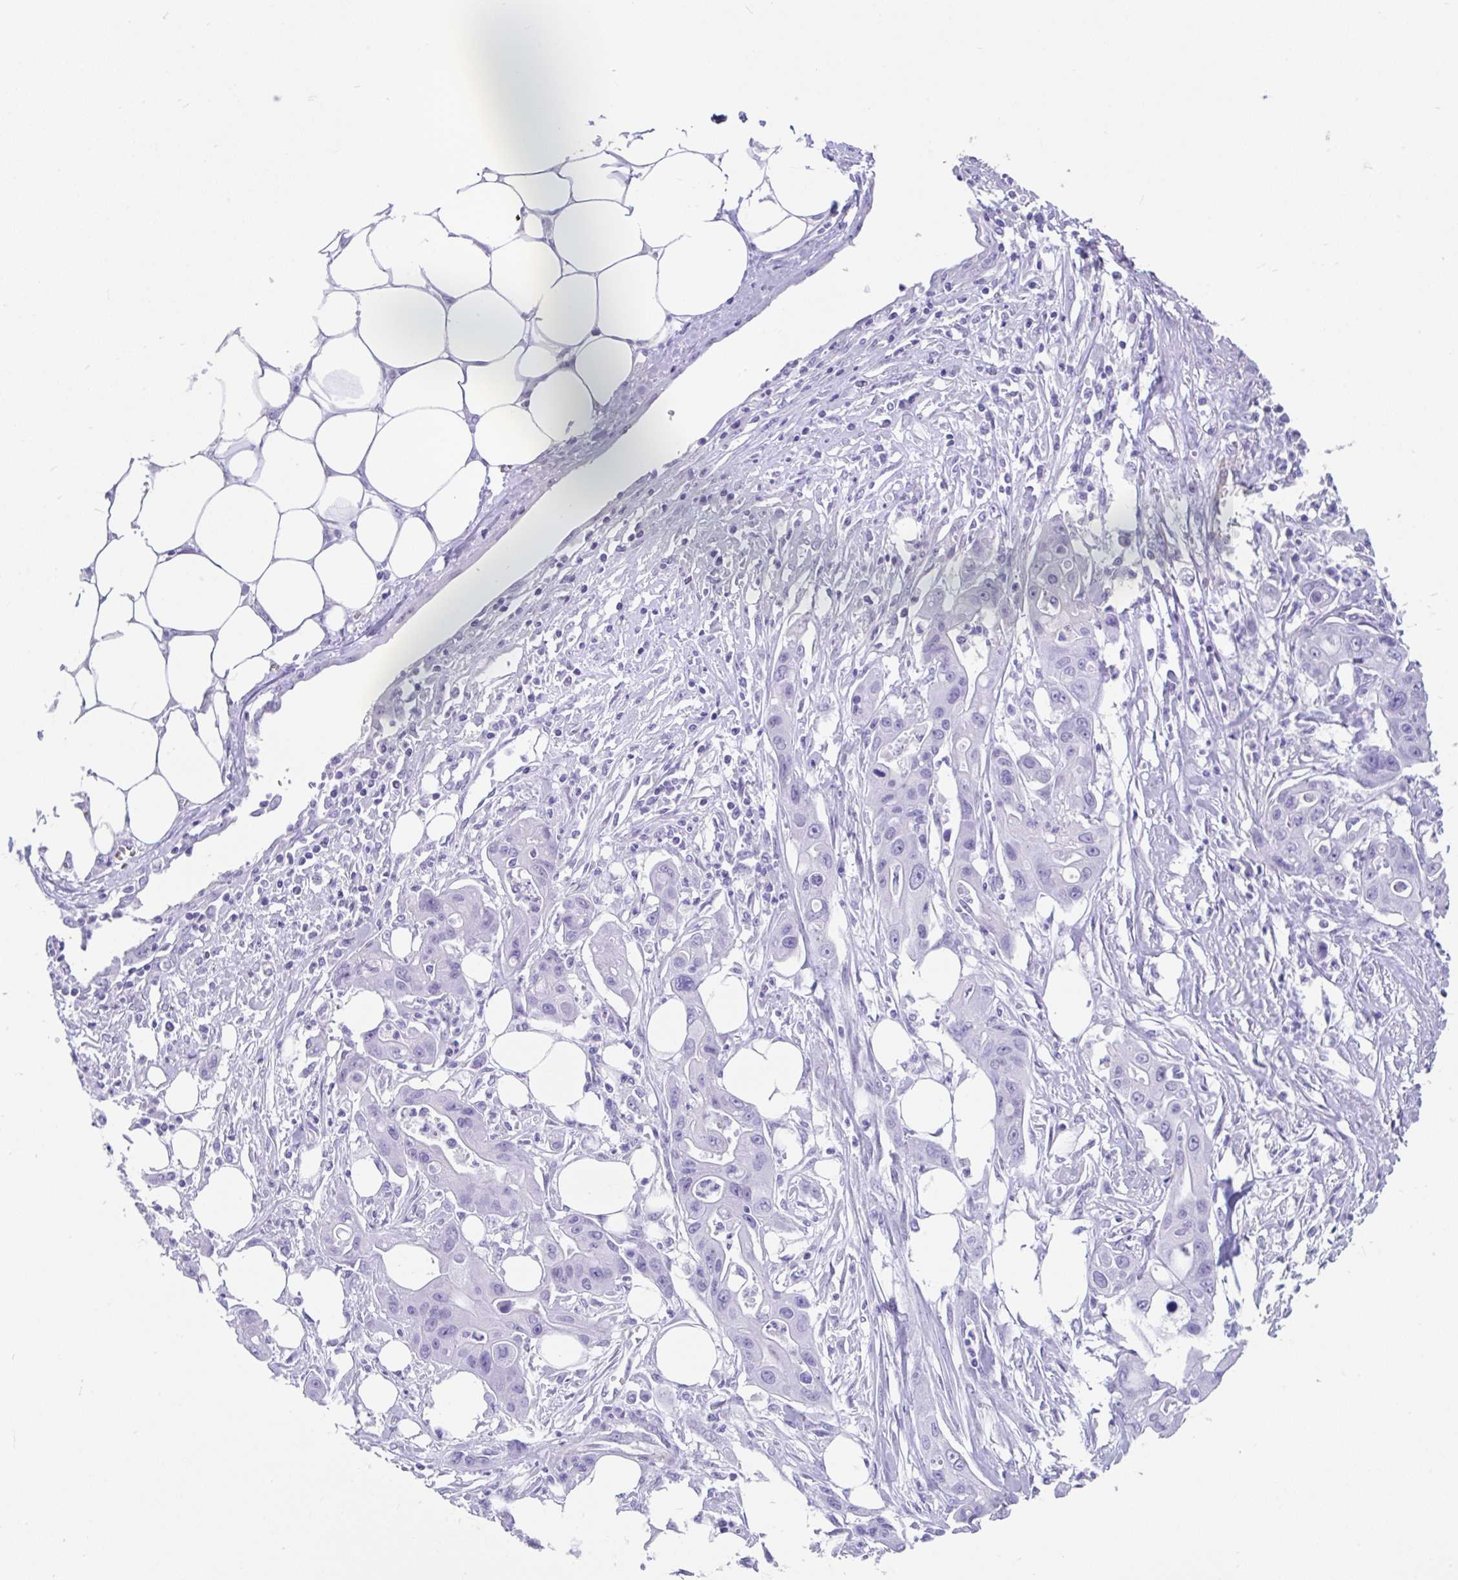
{"staining": {"intensity": "negative", "quantity": "none", "location": "none"}, "tissue": "ovarian cancer", "cell_type": "Tumor cells", "image_type": "cancer", "snomed": [{"axis": "morphology", "description": "Cystadenocarcinoma, mucinous, NOS"}, {"axis": "topography", "description": "Ovary"}], "caption": "Mucinous cystadenocarcinoma (ovarian) was stained to show a protein in brown. There is no significant staining in tumor cells. (DAB (3,3'-diaminobenzidine) immunohistochemistry, high magnification).", "gene": "FAM107A", "patient": {"sex": "female", "age": 70}}